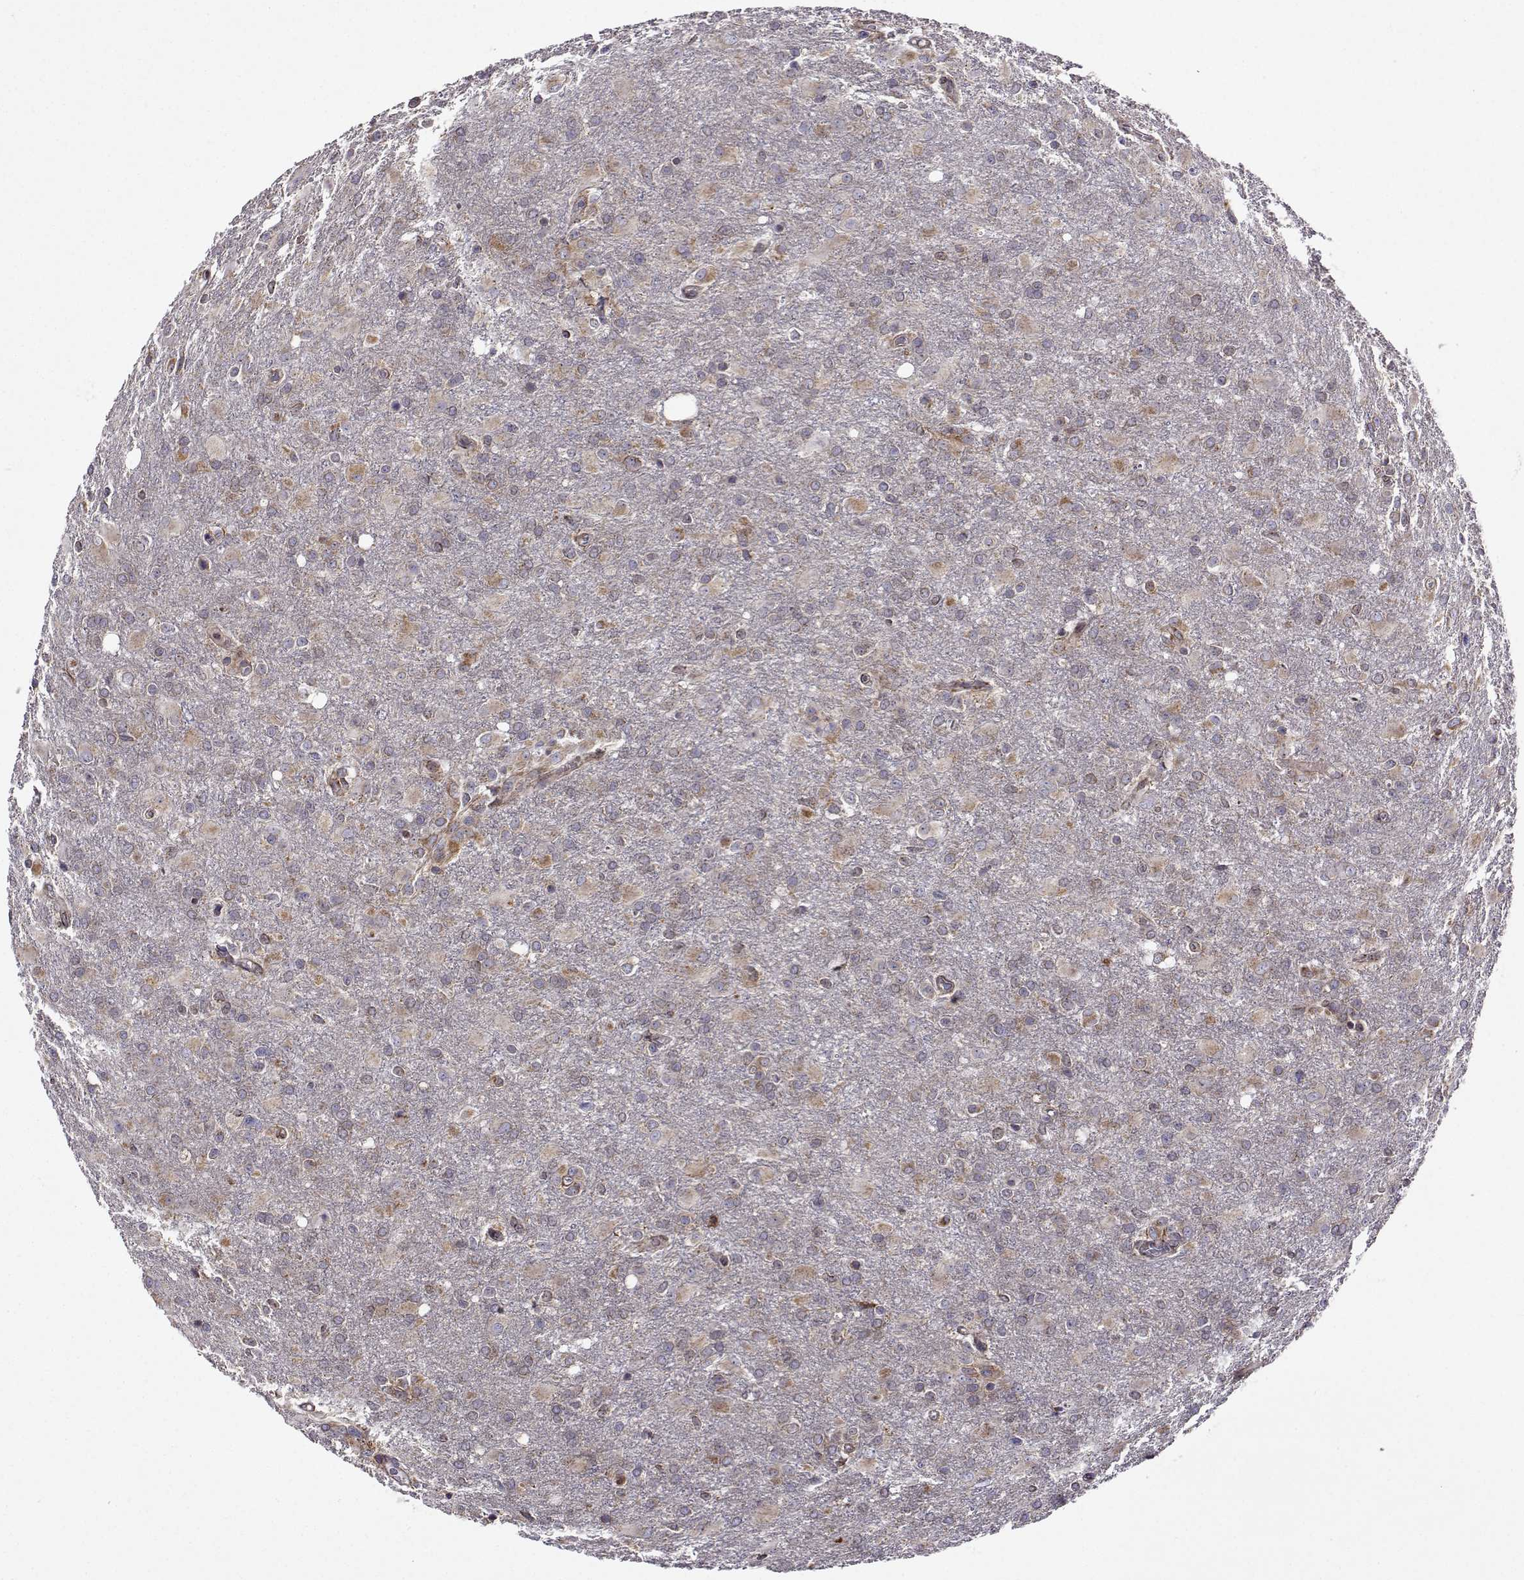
{"staining": {"intensity": "negative", "quantity": "none", "location": "none"}, "tissue": "glioma", "cell_type": "Tumor cells", "image_type": "cancer", "snomed": [{"axis": "morphology", "description": "Glioma, malignant, High grade"}, {"axis": "topography", "description": "Brain"}], "caption": "DAB (3,3'-diaminobenzidine) immunohistochemical staining of human malignant high-grade glioma reveals no significant expression in tumor cells.", "gene": "PGRMC2", "patient": {"sex": "male", "age": 68}}